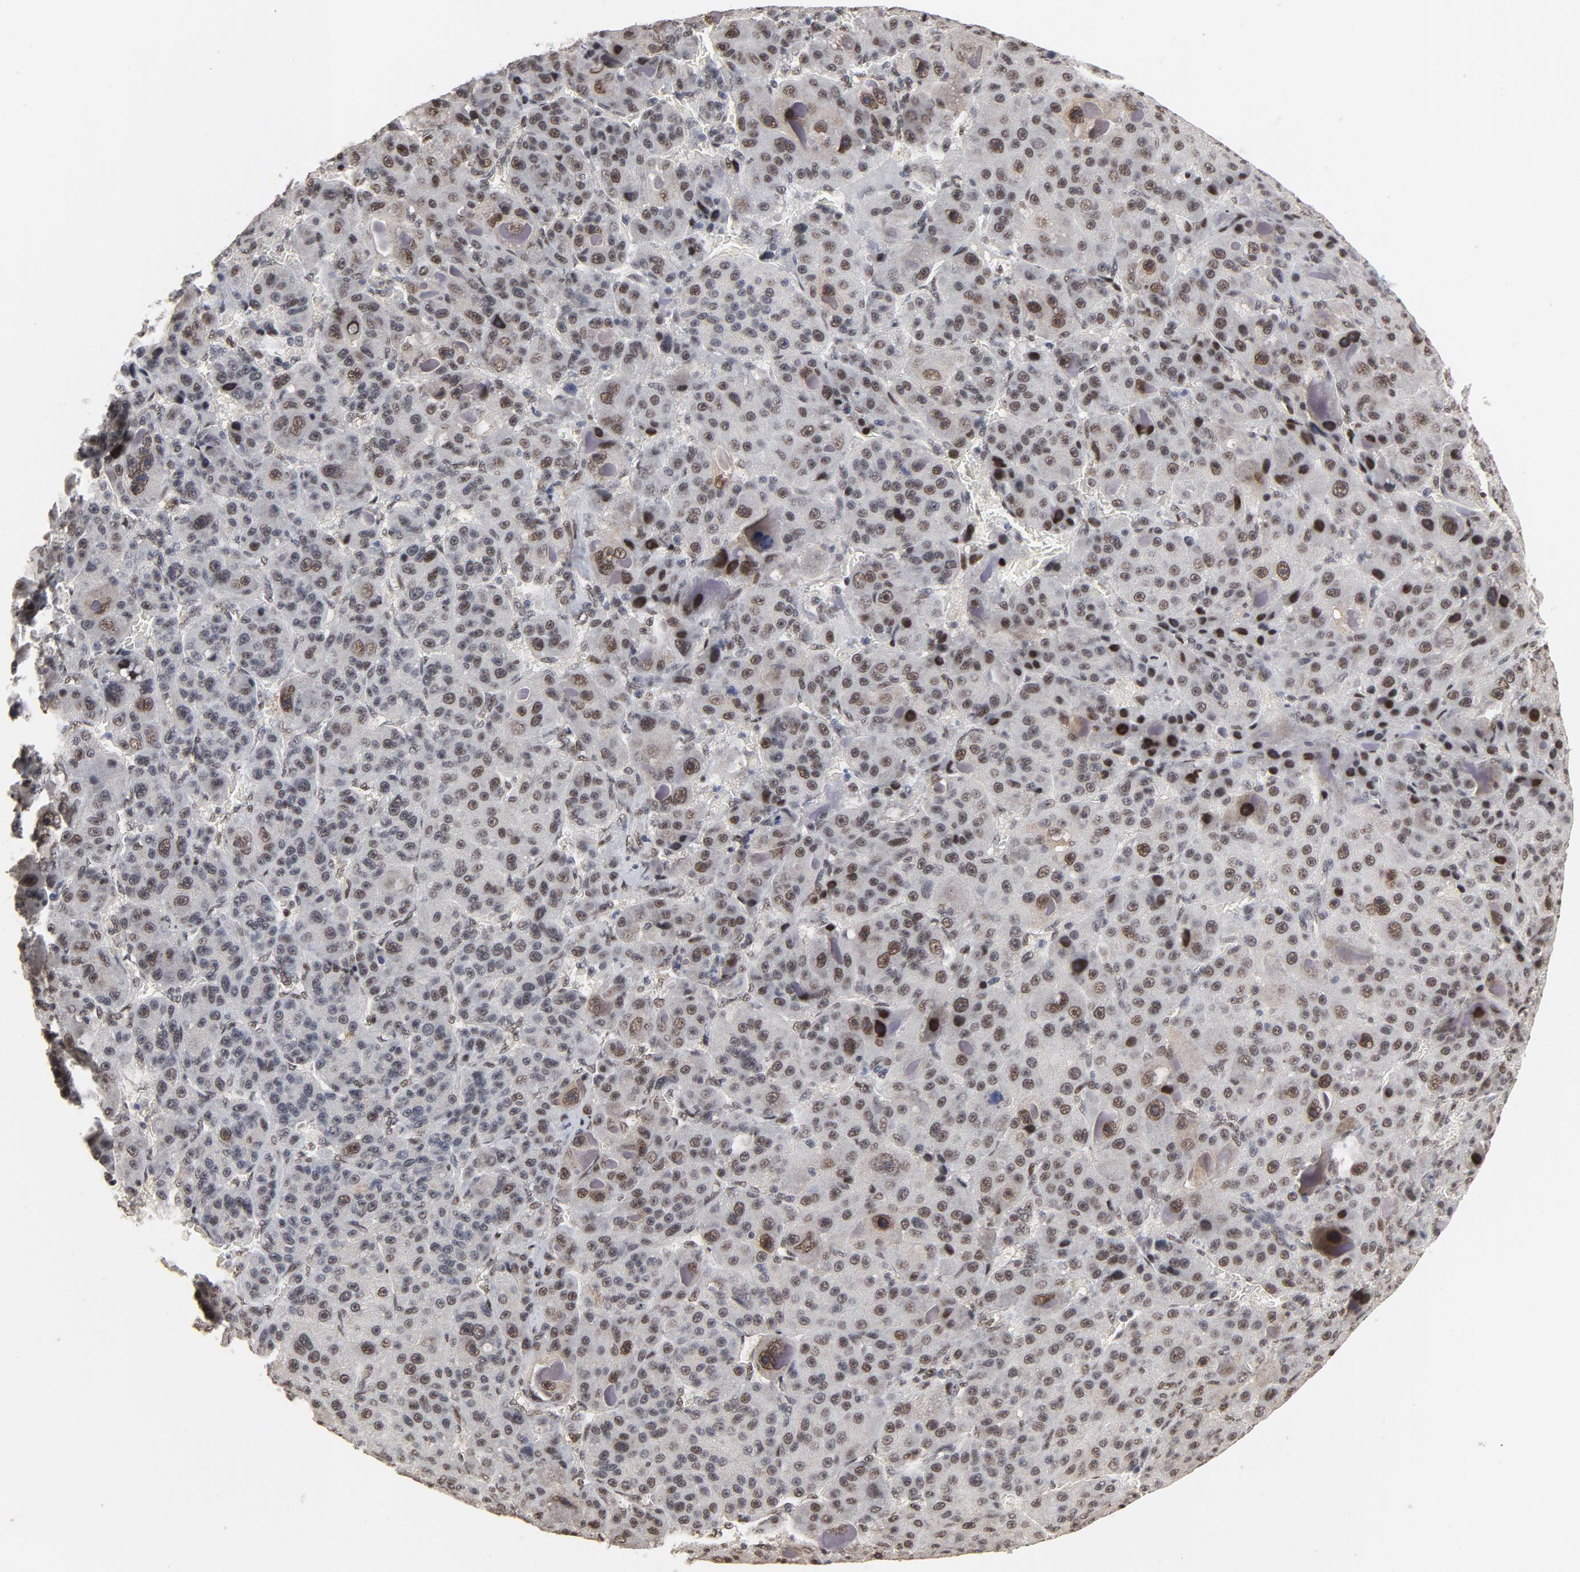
{"staining": {"intensity": "moderate", "quantity": "25%-75%", "location": "nuclear"}, "tissue": "liver cancer", "cell_type": "Tumor cells", "image_type": "cancer", "snomed": [{"axis": "morphology", "description": "Carcinoma, Hepatocellular, NOS"}, {"axis": "topography", "description": "Liver"}], "caption": "Immunohistochemistry of liver cancer (hepatocellular carcinoma) exhibits medium levels of moderate nuclear staining in approximately 25%-75% of tumor cells.", "gene": "TP53RK", "patient": {"sex": "male", "age": 76}}